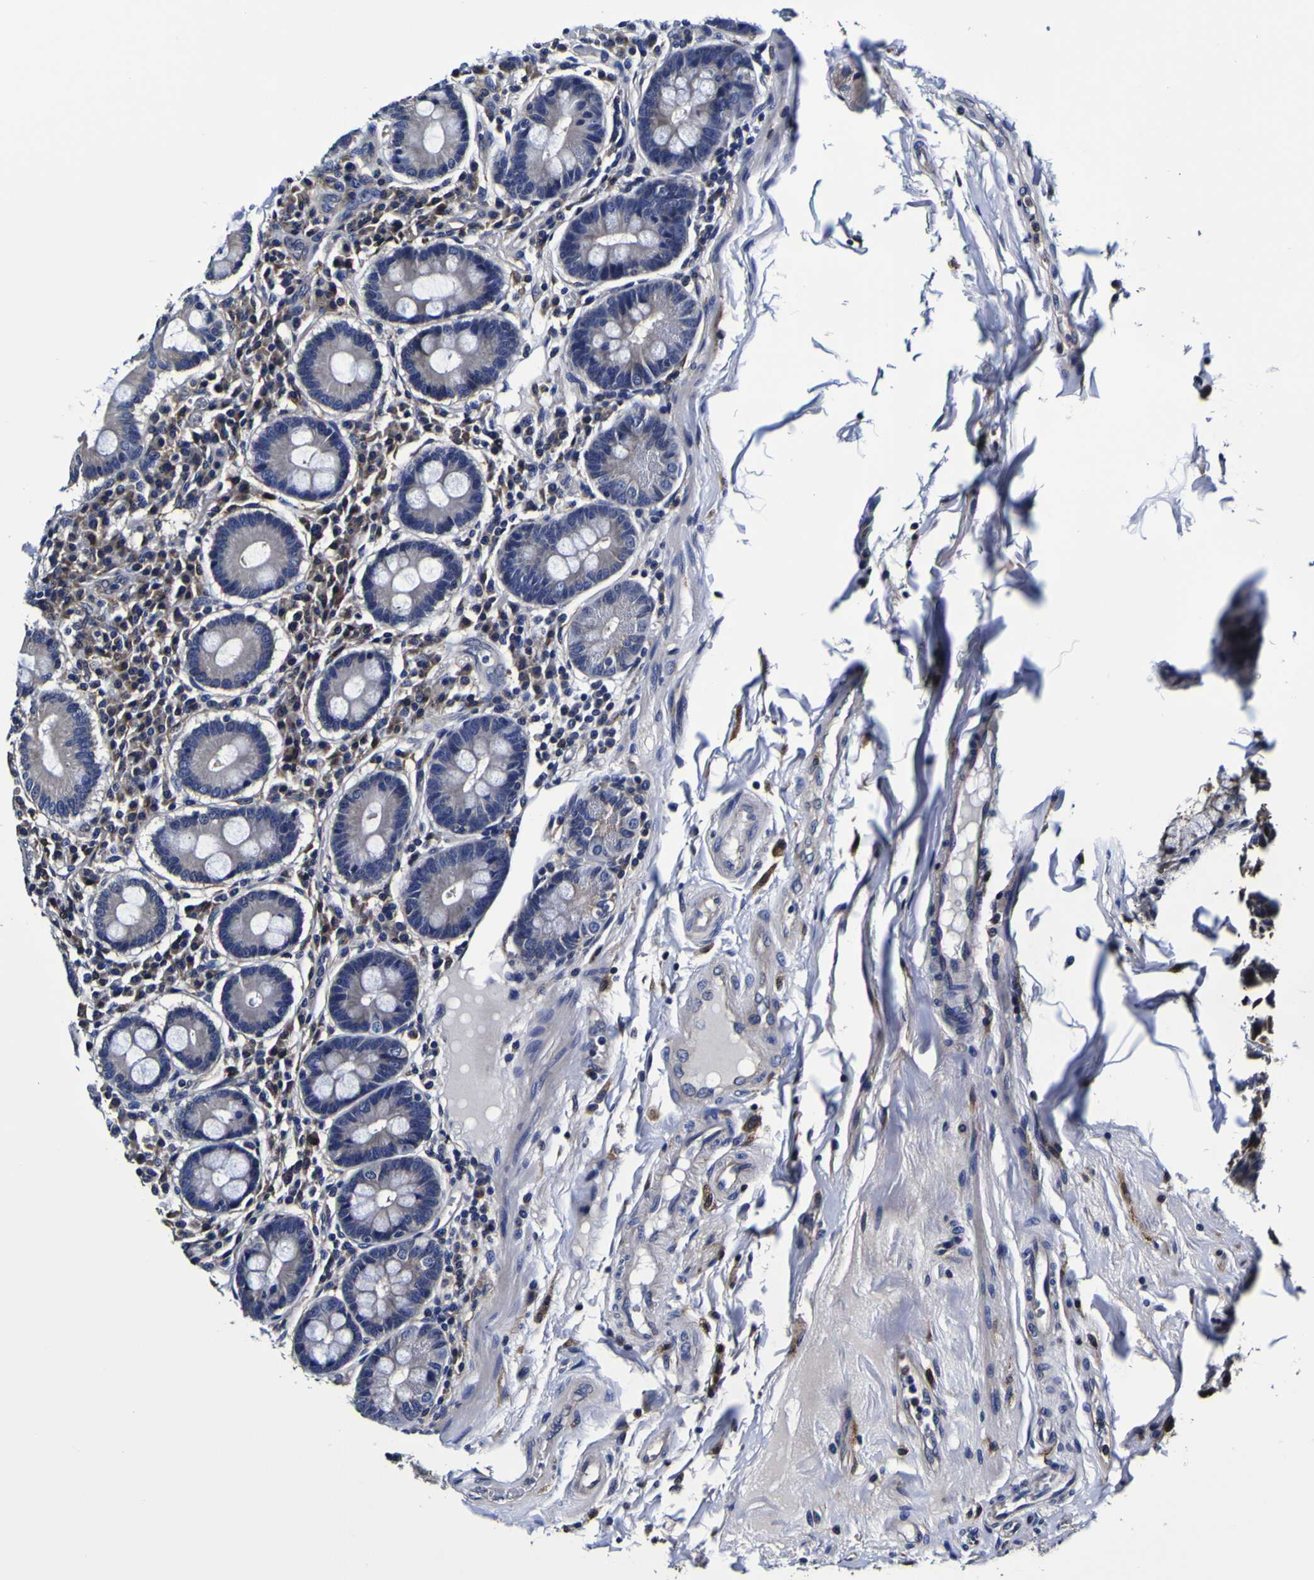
{"staining": {"intensity": "negative", "quantity": "none", "location": "none"}, "tissue": "duodenum", "cell_type": "Glandular cells", "image_type": "normal", "snomed": [{"axis": "morphology", "description": "Normal tissue, NOS"}, {"axis": "topography", "description": "Duodenum"}], "caption": "Immunohistochemical staining of normal human duodenum shows no significant positivity in glandular cells.", "gene": "GPX1", "patient": {"sex": "male", "age": 50}}